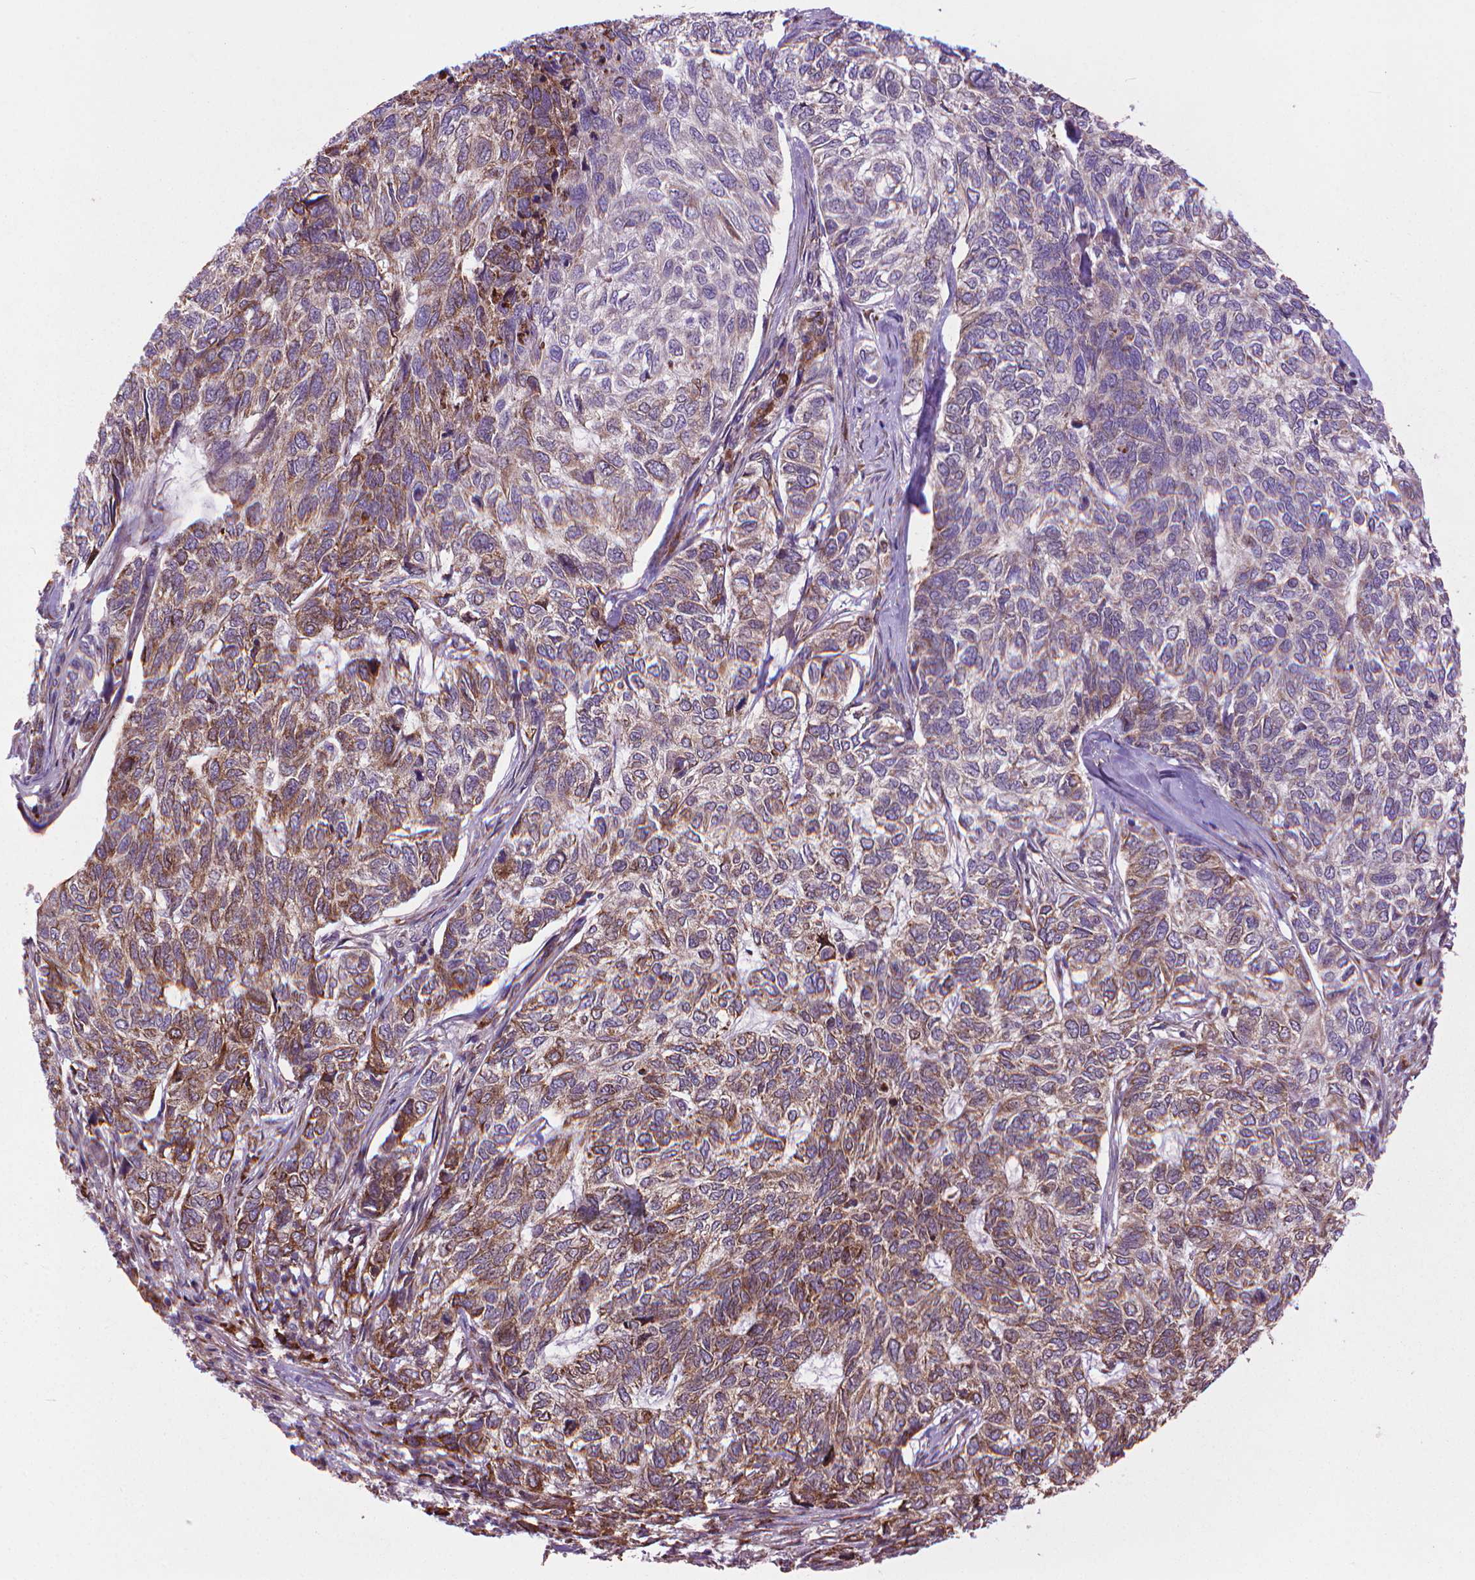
{"staining": {"intensity": "weak", "quantity": "25%-75%", "location": "cytoplasmic/membranous"}, "tissue": "skin cancer", "cell_type": "Tumor cells", "image_type": "cancer", "snomed": [{"axis": "morphology", "description": "Basal cell carcinoma"}, {"axis": "topography", "description": "Skin"}], "caption": "Brown immunohistochemical staining in human basal cell carcinoma (skin) reveals weak cytoplasmic/membranous staining in about 25%-75% of tumor cells. The staining is performed using DAB brown chromogen to label protein expression. The nuclei are counter-stained blue using hematoxylin.", "gene": "MYH14", "patient": {"sex": "female", "age": 65}}